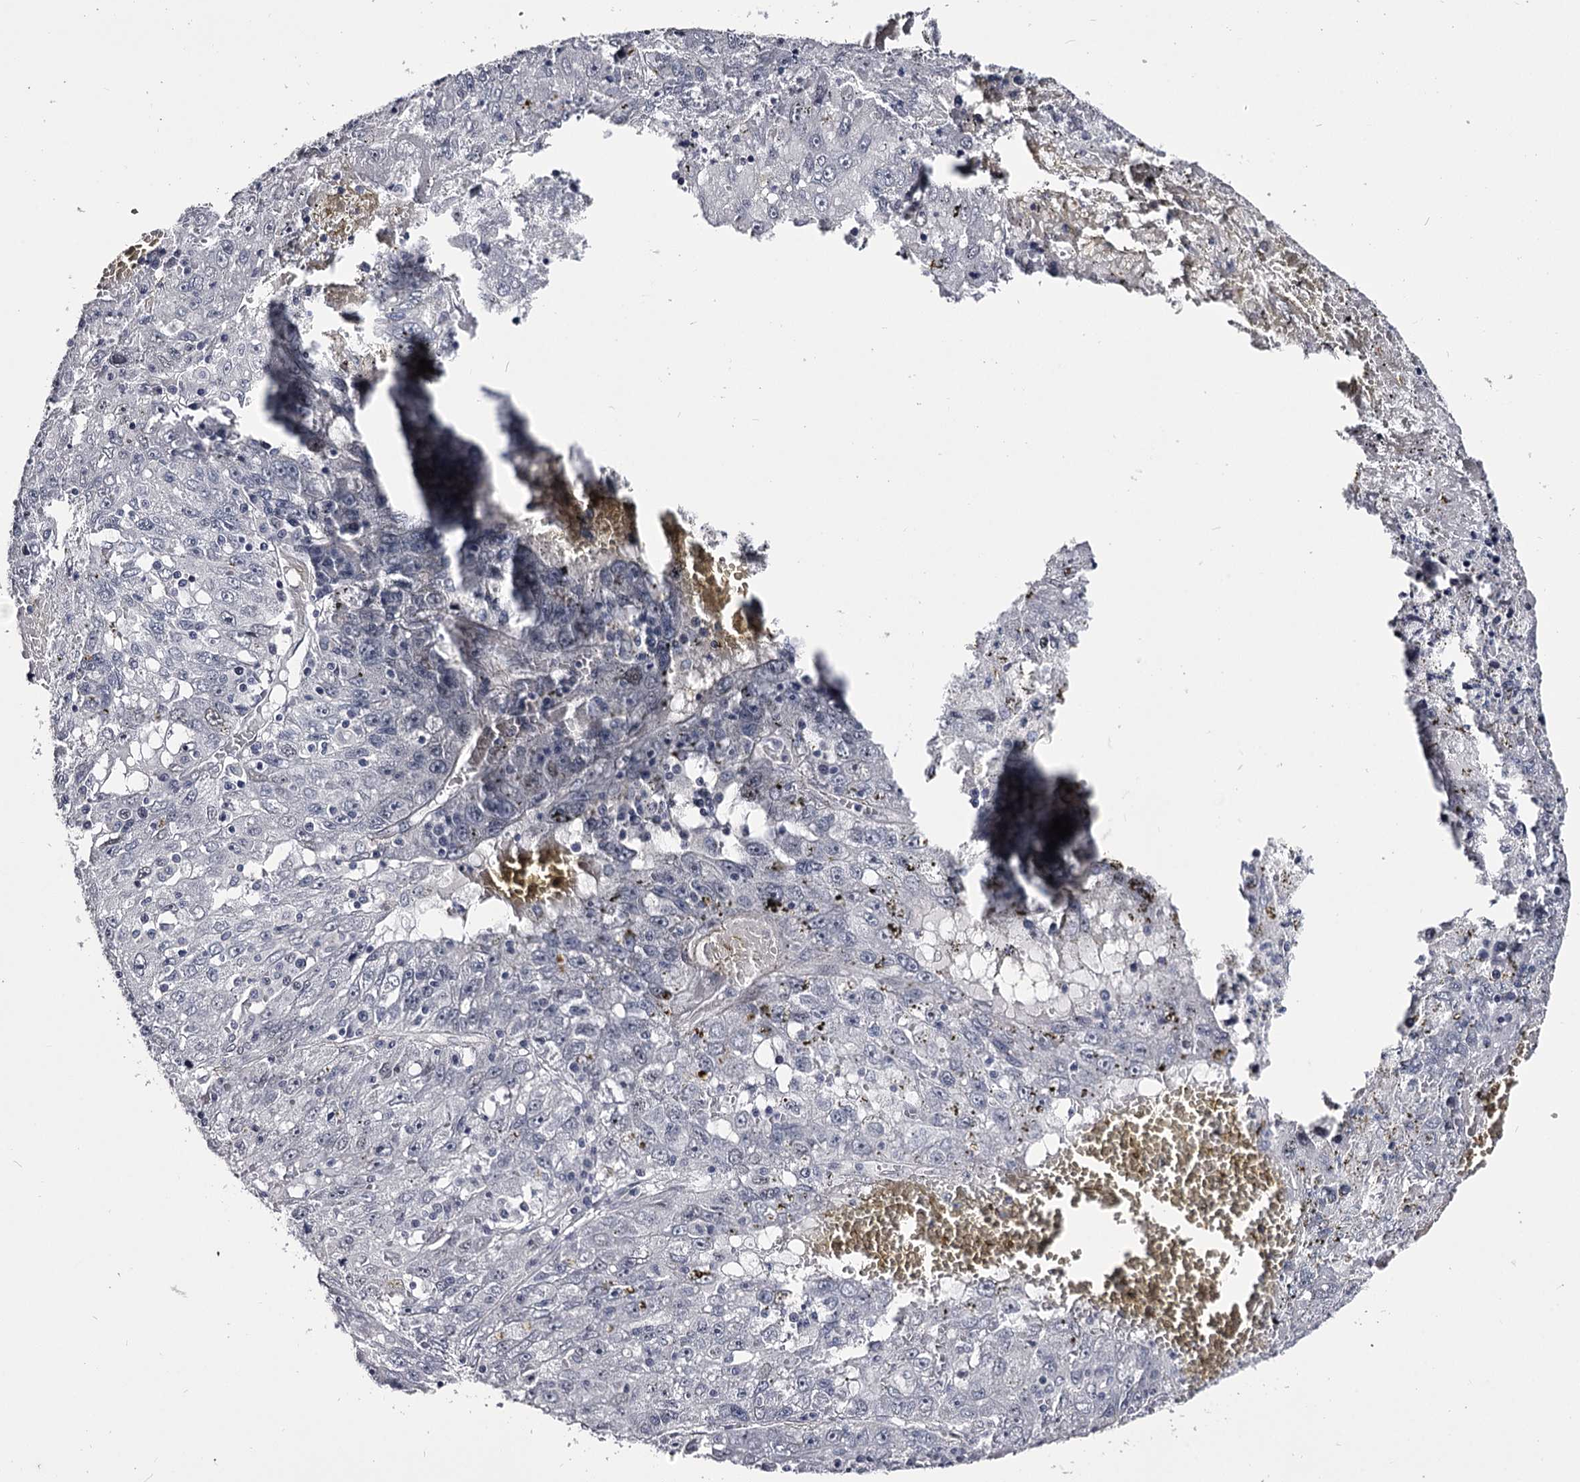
{"staining": {"intensity": "negative", "quantity": "none", "location": "none"}, "tissue": "liver cancer", "cell_type": "Tumor cells", "image_type": "cancer", "snomed": [{"axis": "morphology", "description": "Carcinoma, Hepatocellular, NOS"}, {"axis": "topography", "description": "Liver"}], "caption": "This is an immunohistochemistry micrograph of liver hepatocellular carcinoma. There is no positivity in tumor cells.", "gene": "OVOL2", "patient": {"sex": "male", "age": 49}}